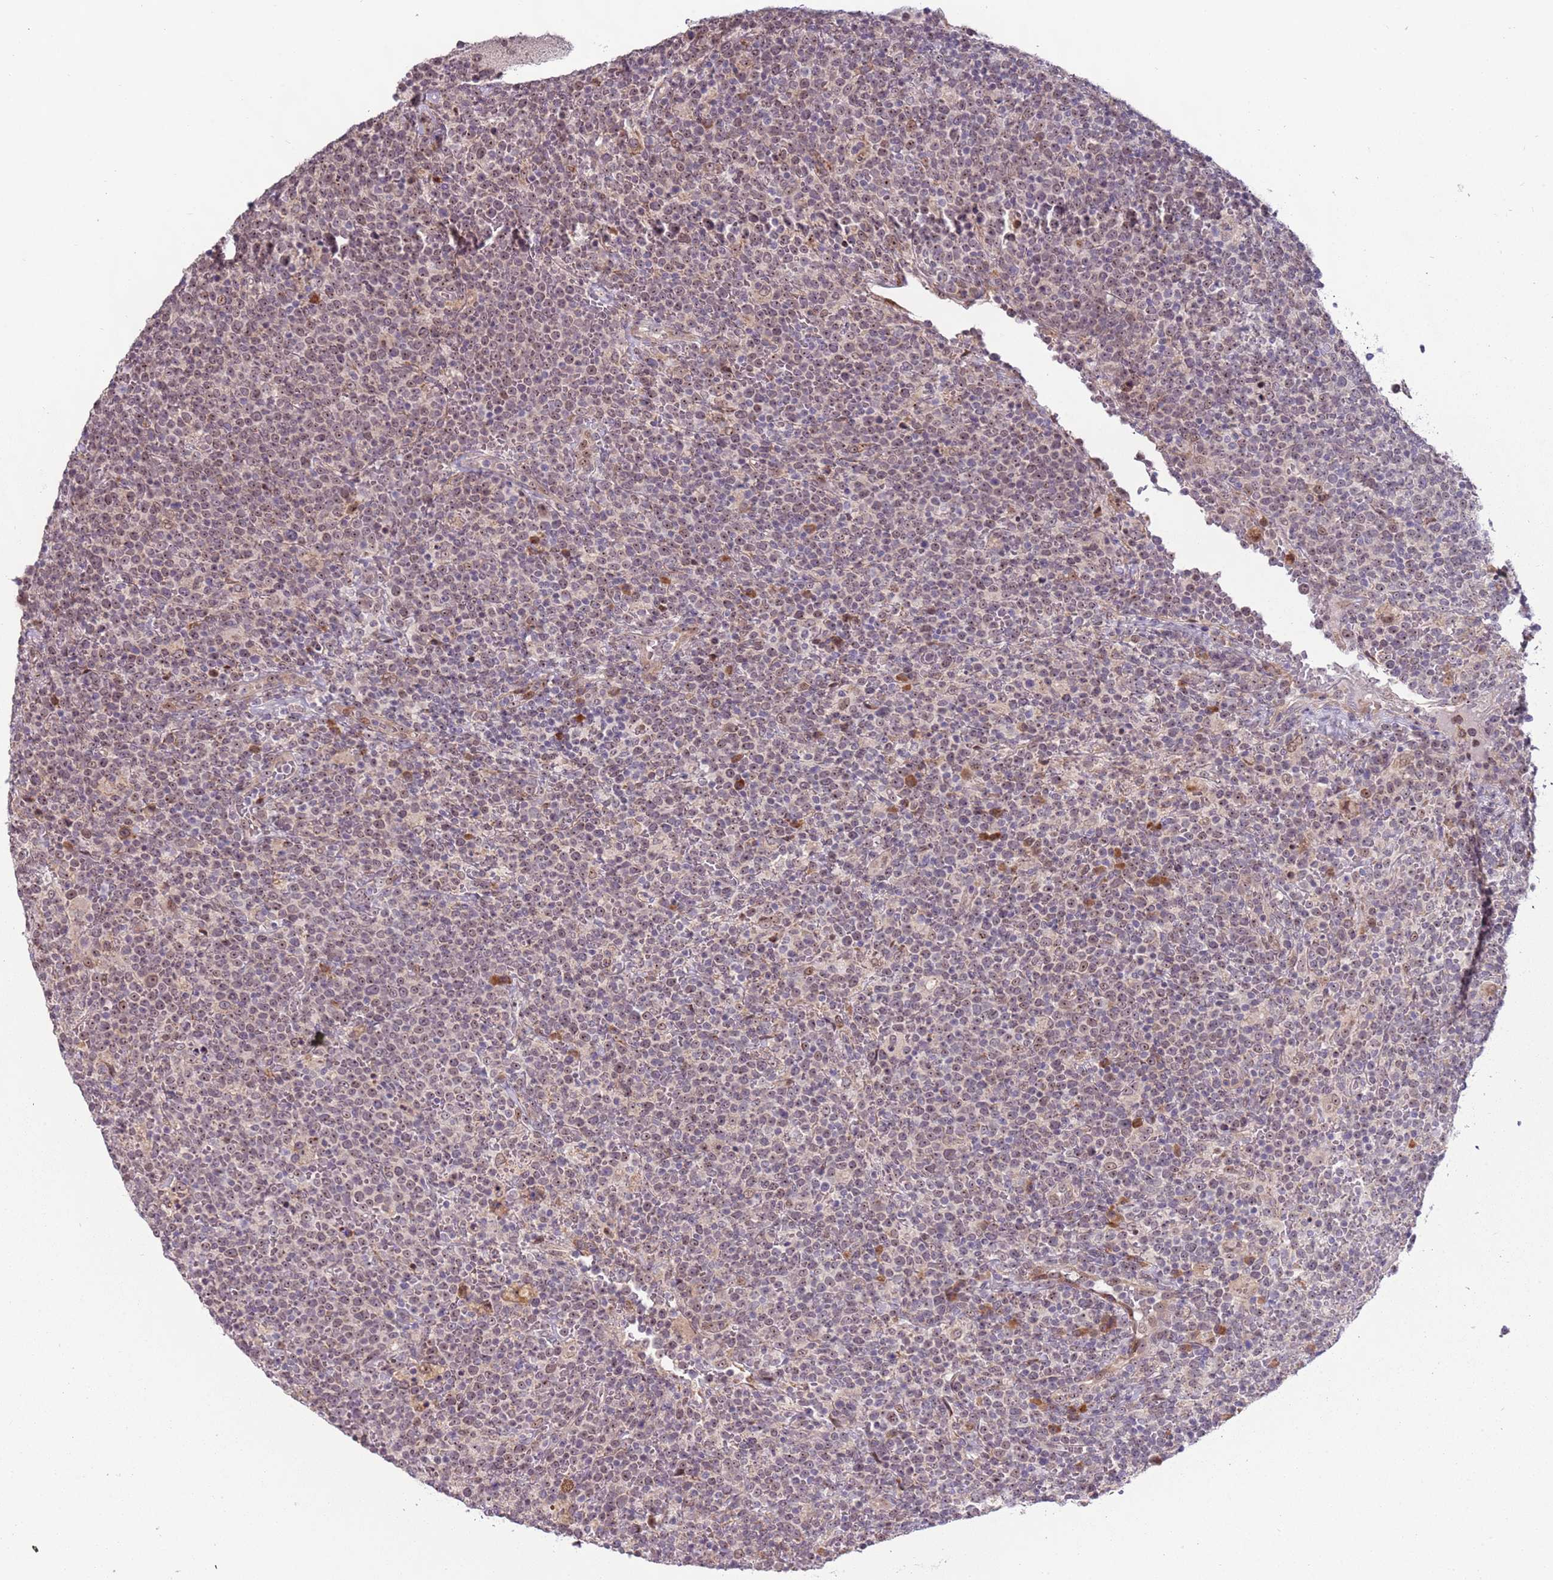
{"staining": {"intensity": "weak", "quantity": "25%-75%", "location": "nuclear"}, "tissue": "lymphoma", "cell_type": "Tumor cells", "image_type": "cancer", "snomed": [{"axis": "morphology", "description": "Malignant lymphoma, non-Hodgkin's type, High grade"}, {"axis": "topography", "description": "Lymph node"}], "caption": "The micrograph displays a brown stain indicating the presence of a protein in the nuclear of tumor cells in lymphoma. Nuclei are stained in blue.", "gene": "UCMA", "patient": {"sex": "male", "age": 61}}